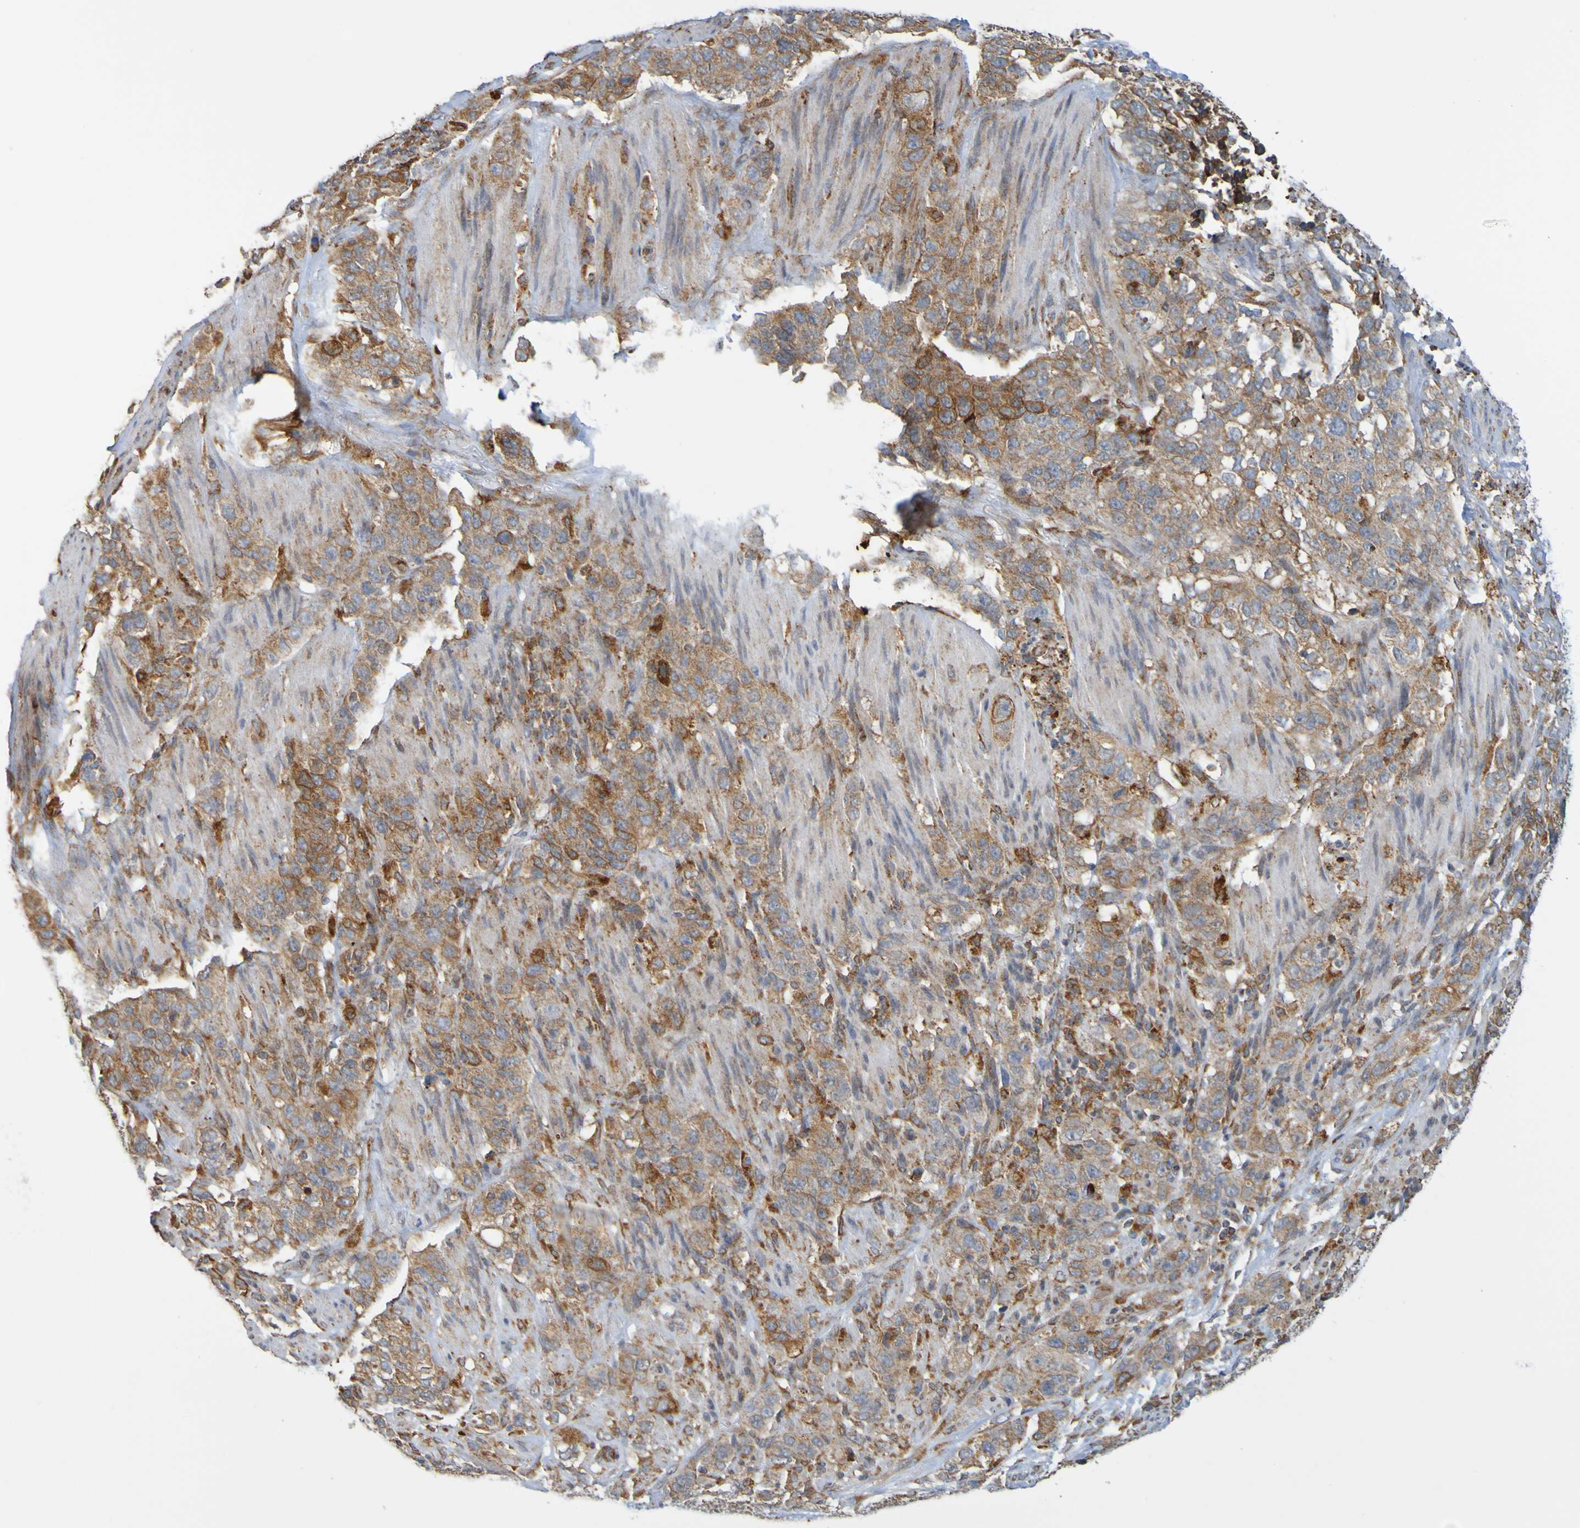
{"staining": {"intensity": "moderate", "quantity": ">75%", "location": "cytoplasmic/membranous"}, "tissue": "stomach cancer", "cell_type": "Tumor cells", "image_type": "cancer", "snomed": [{"axis": "morphology", "description": "Adenocarcinoma, NOS"}, {"axis": "topography", "description": "Stomach"}], "caption": "Stomach cancer (adenocarcinoma) tissue demonstrates moderate cytoplasmic/membranous positivity in approximately >75% of tumor cells, visualized by immunohistochemistry.", "gene": "PDIA3", "patient": {"sex": "male", "age": 48}}